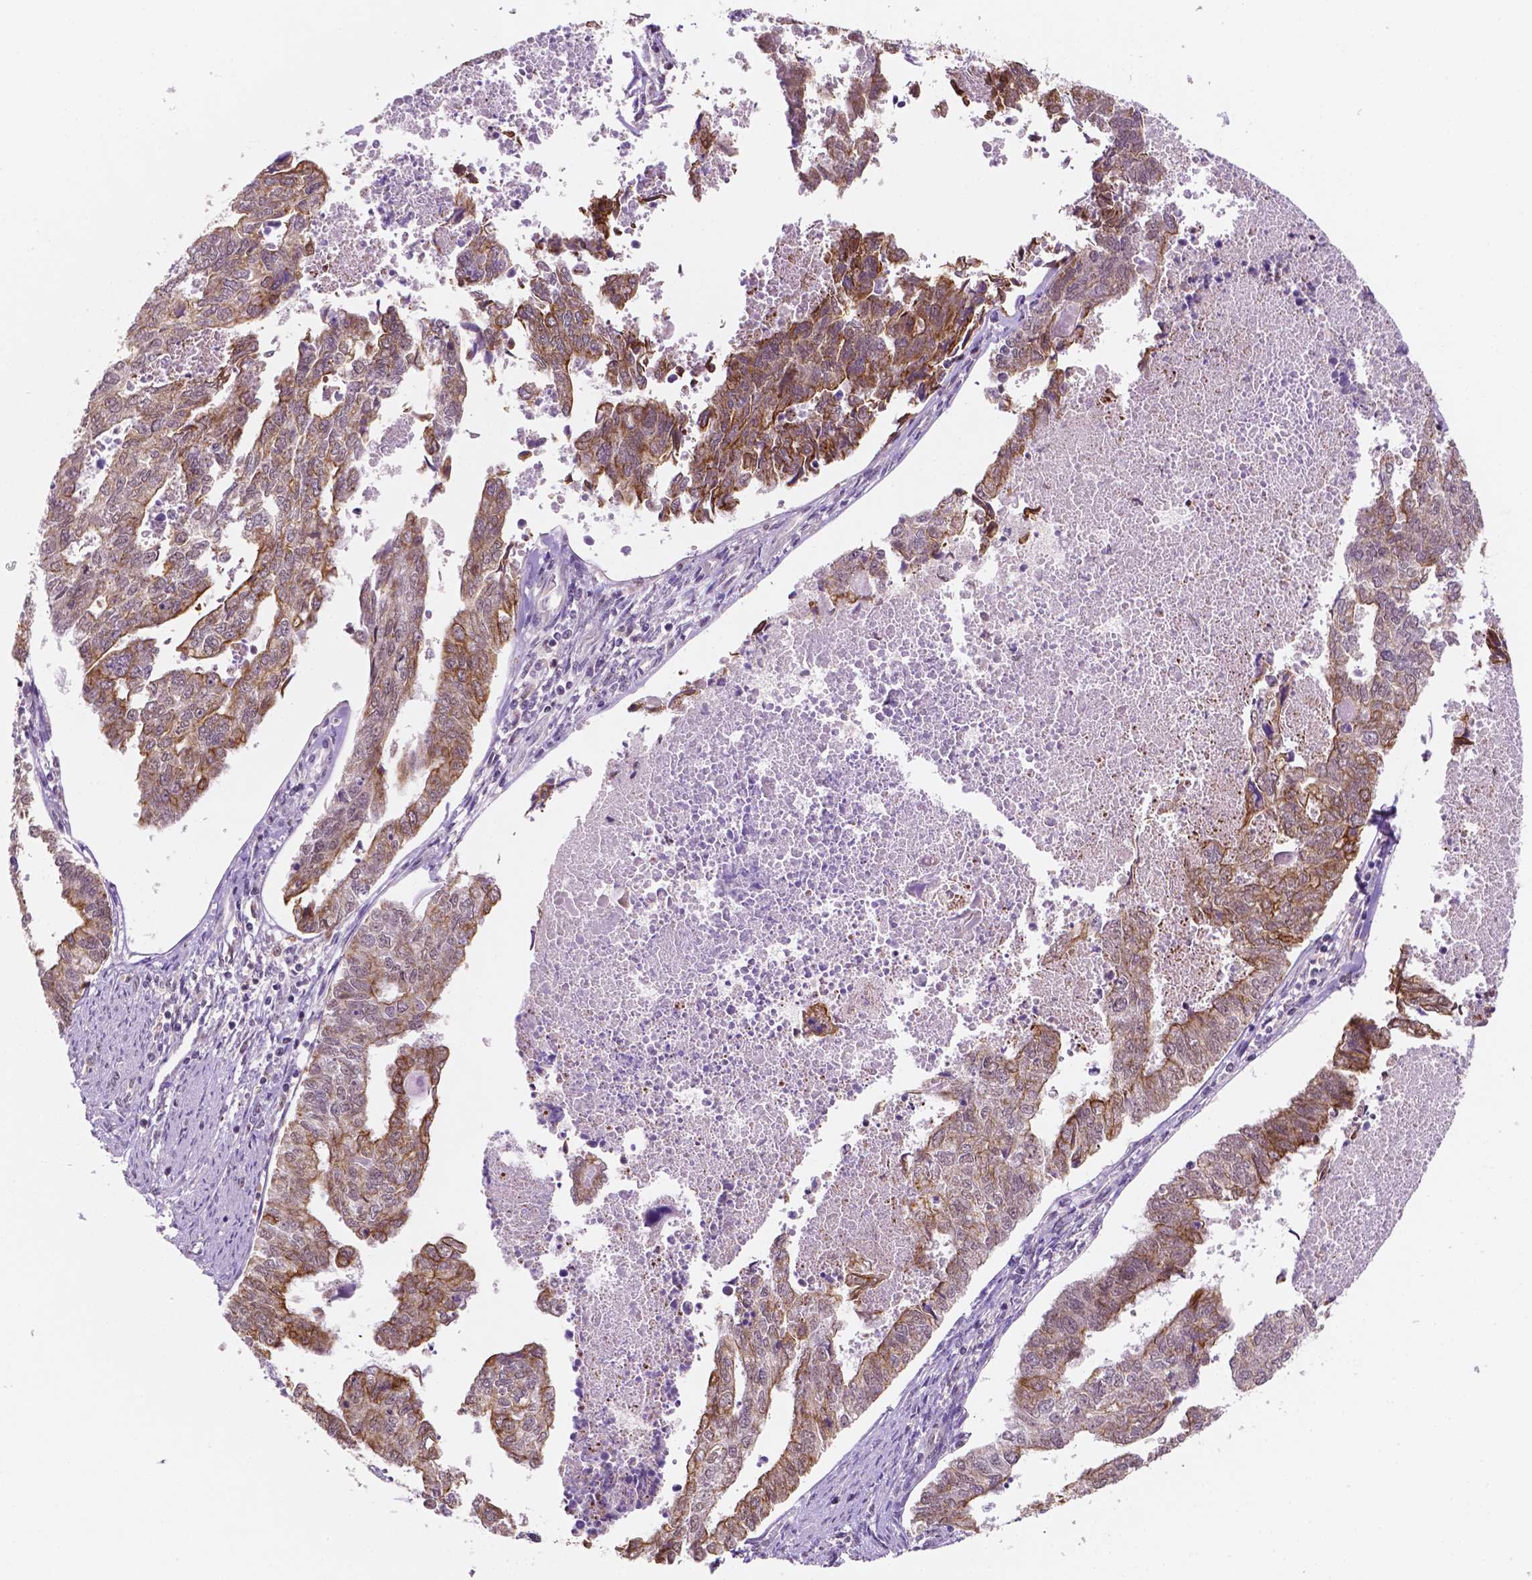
{"staining": {"intensity": "moderate", "quantity": ">75%", "location": "cytoplasmic/membranous"}, "tissue": "endometrial cancer", "cell_type": "Tumor cells", "image_type": "cancer", "snomed": [{"axis": "morphology", "description": "Adenocarcinoma, NOS"}, {"axis": "topography", "description": "Endometrium"}], "caption": "Brown immunohistochemical staining in endometrial cancer (adenocarcinoma) demonstrates moderate cytoplasmic/membranous expression in about >75% of tumor cells. (Brightfield microscopy of DAB IHC at high magnification).", "gene": "SHLD3", "patient": {"sex": "female", "age": 73}}